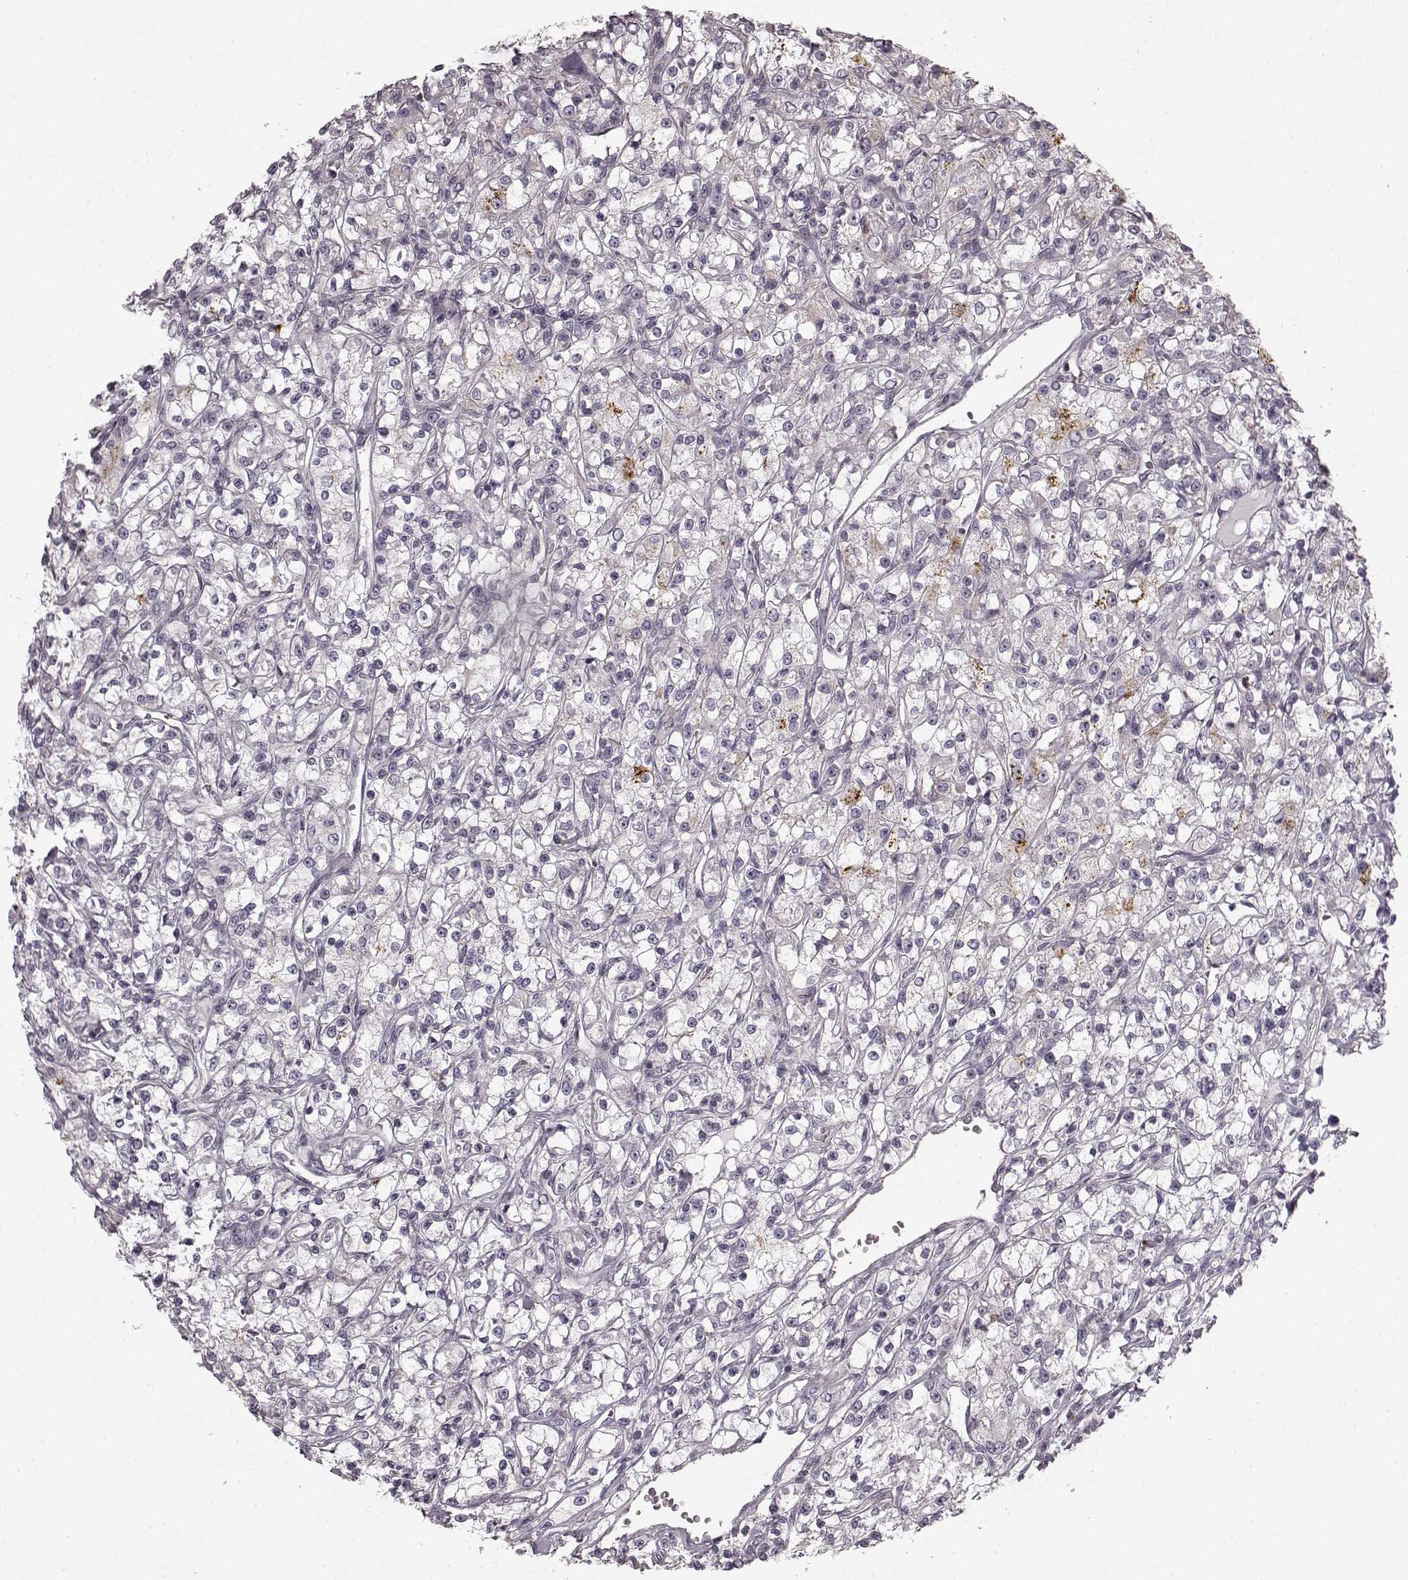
{"staining": {"intensity": "negative", "quantity": "none", "location": "none"}, "tissue": "renal cancer", "cell_type": "Tumor cells", "image_type": "cancer", "snomed": [{"axis": "morphology", "description": "Adenocarcinoma, NOS"}, {"axis": "topography", "description": "Kidney"}], "caption": "Immunohistochemical staining of renal cancer reveals no significant expression in tumor cells.", "gene": "HMMR", "patient": {"sex": "female", "age": 59}}